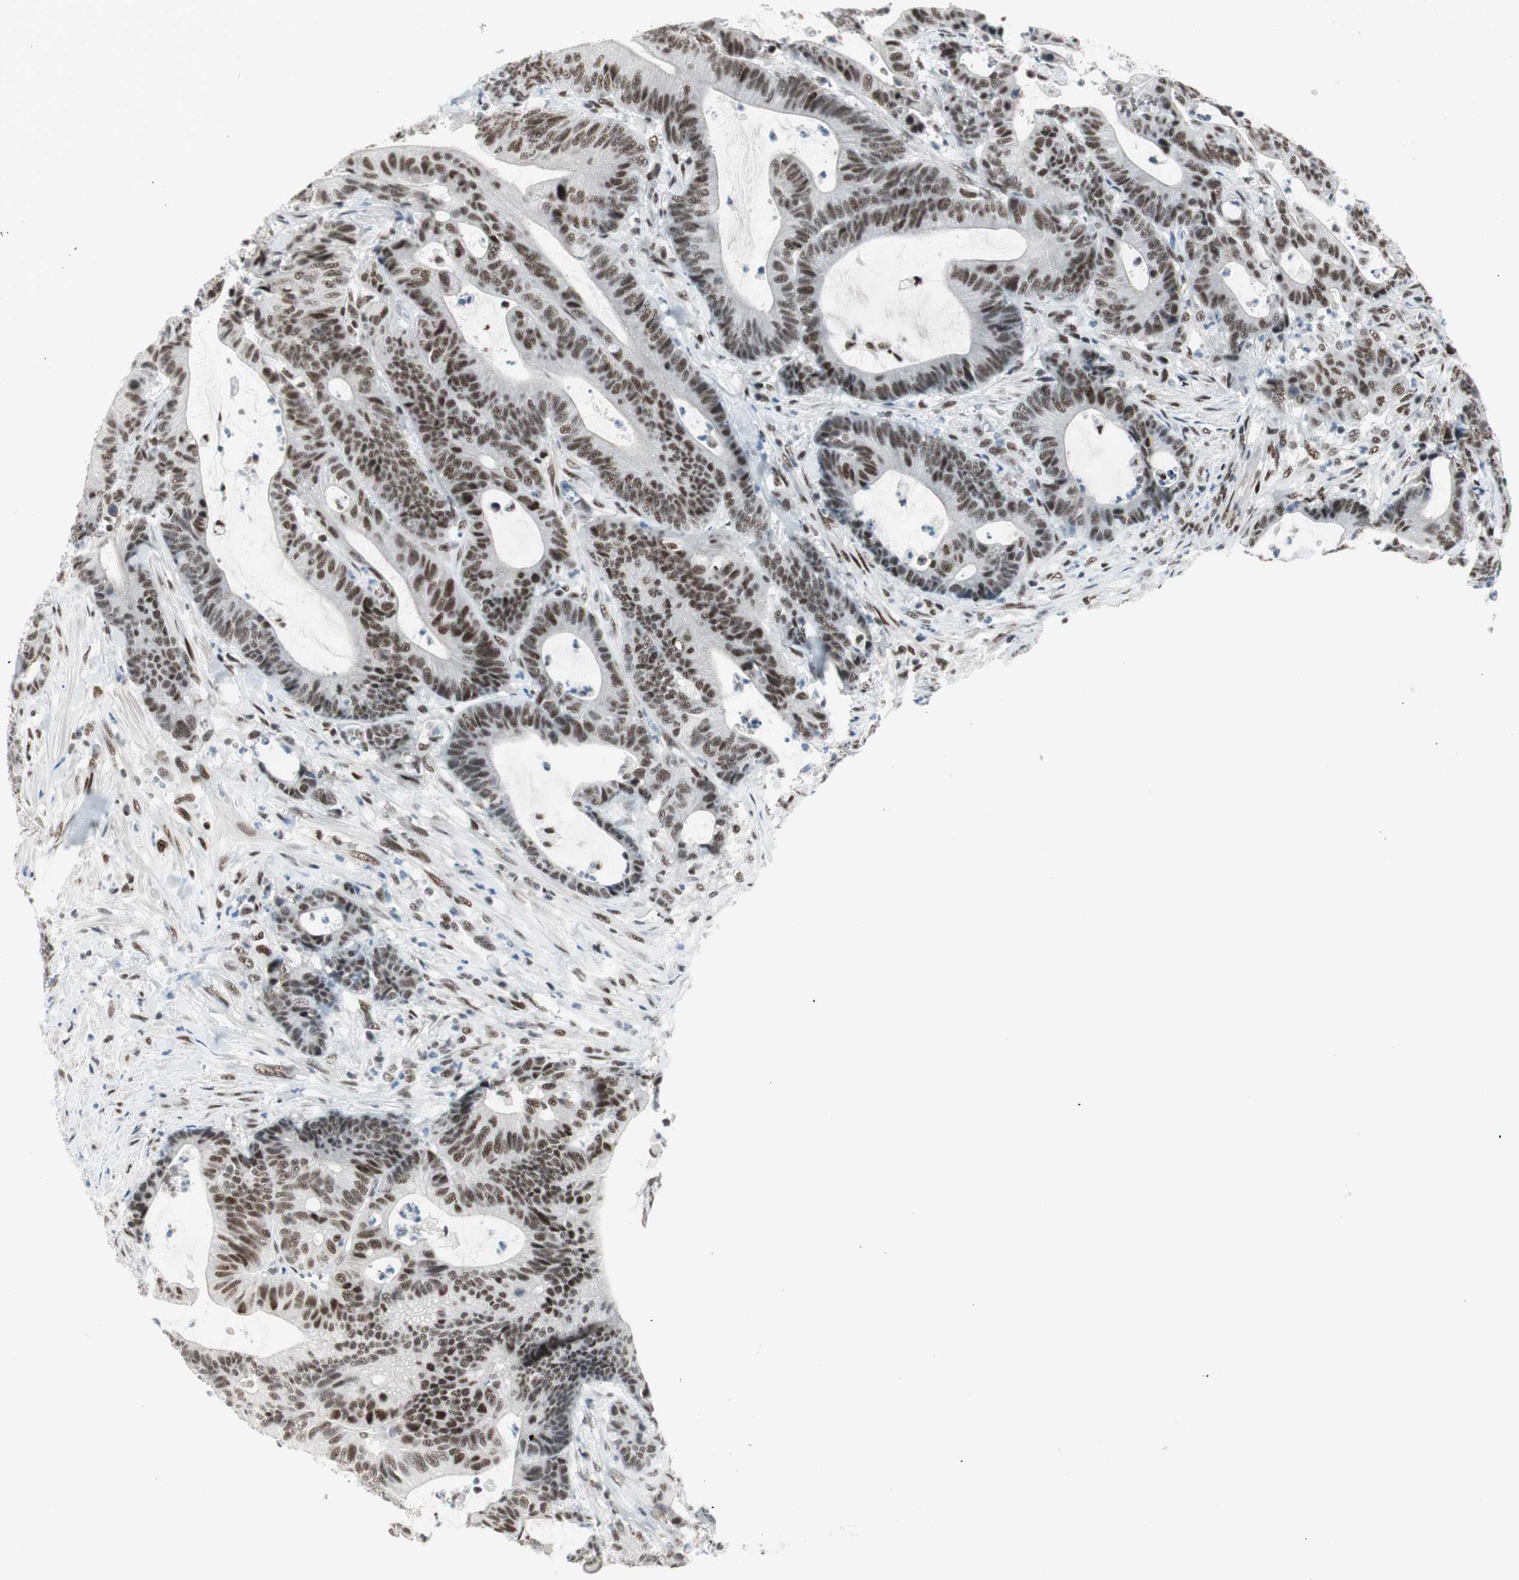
{"staining": {"intensity": "strong", "quantity": ">75%", "location": "nuclear"}, "tissue": "colorectal cancer", "cell_type": "Tumor cells", "image_type": "cancer", "snomed": [{"axis": "morphology", "description": "Adenocarcinoma, NOS"}, {"axis": "topography", "description": "Colon"}], "caption": "A brown stain shows strong nuclear expression of a protein in colorectal adenocarcinoma tumor cells. (DAB (3,3'-diaminobenzidine) IHC with brightfield microscopy, high magnification).", "gene": "HEXIM1", "patient": {"sex": "female", "age": 84}}